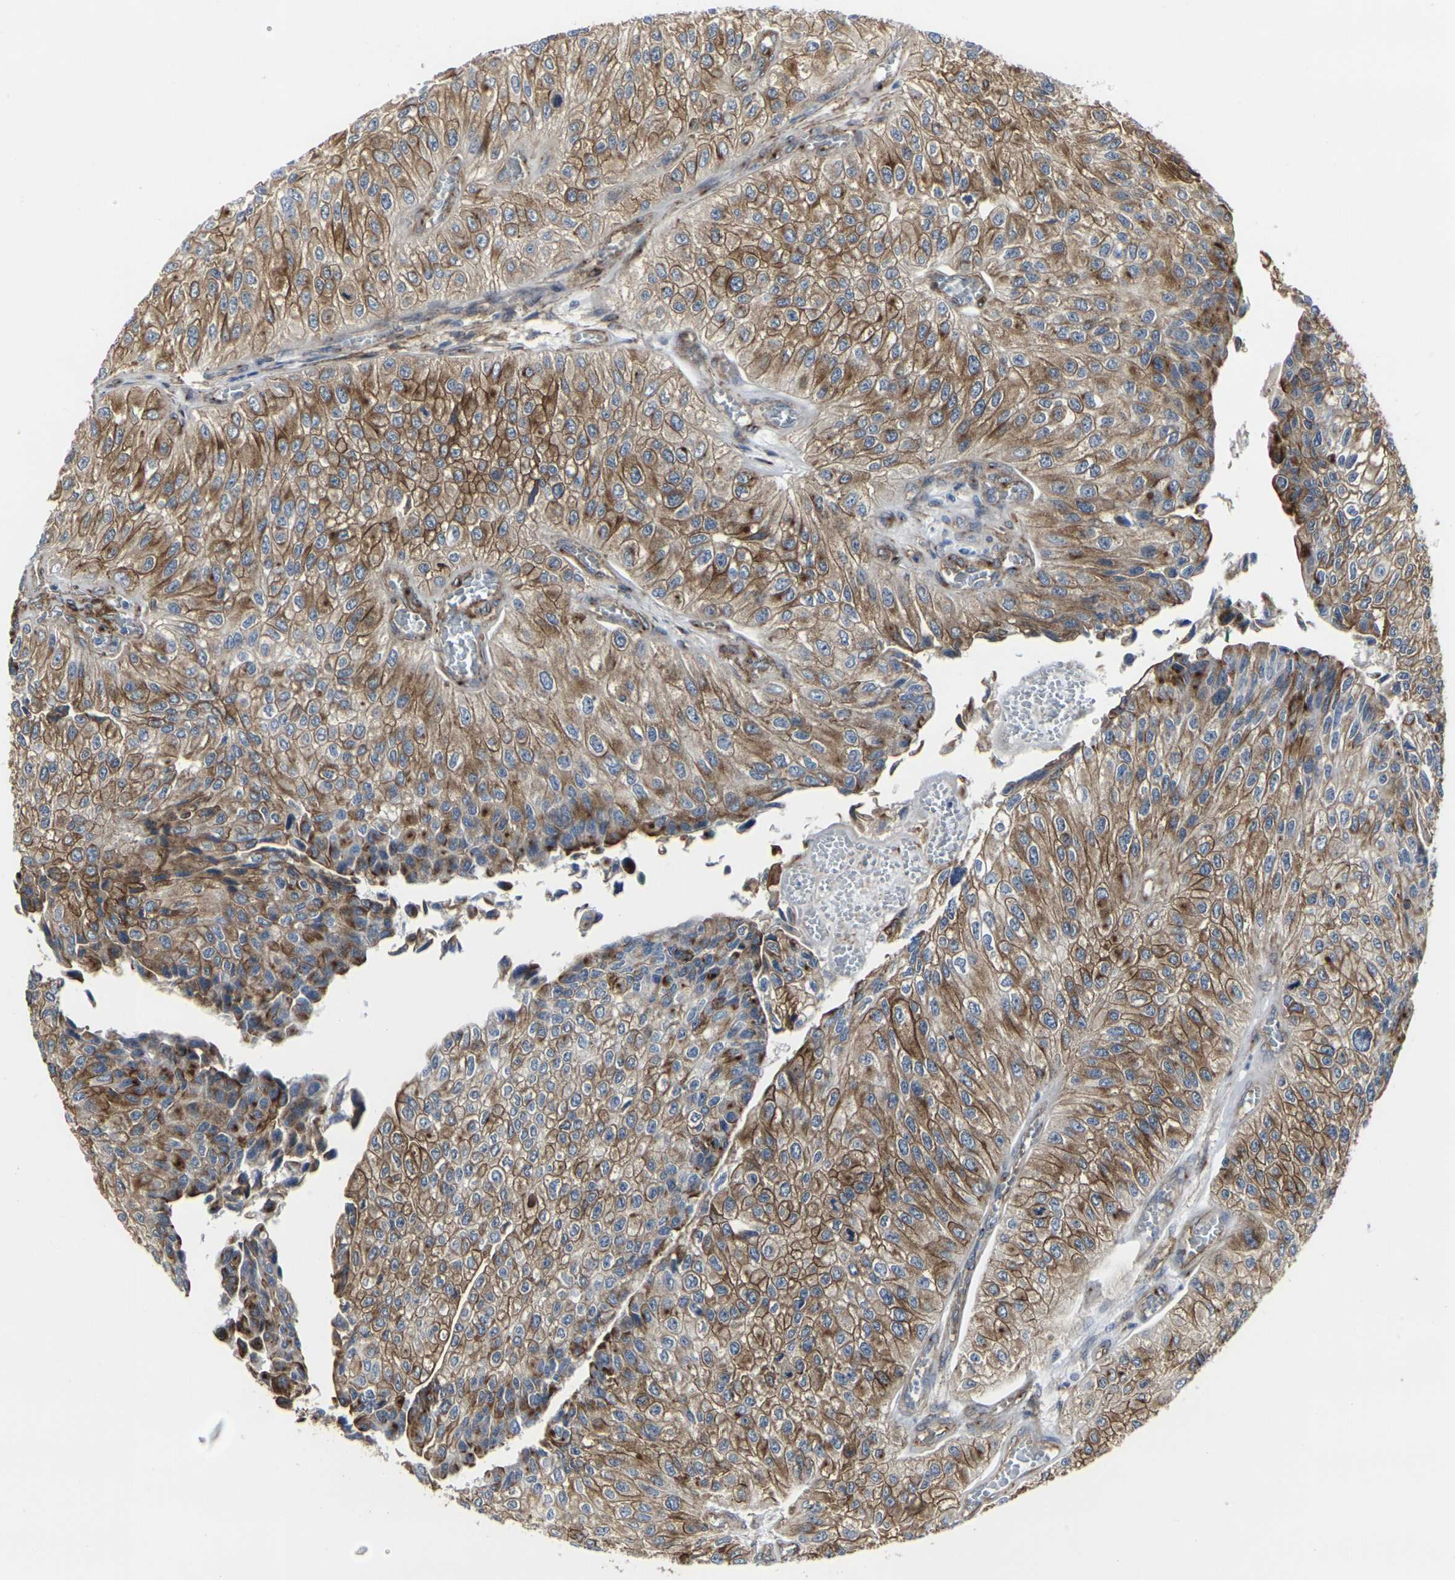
{"staining": {"intensity": "moderate", "quantity": ">75%", "location": "cytoplasmic/membranous"}, "tissue": "urothelial cancer", "cell_type": "Tumor cells", "image_type": "cancer", "snomed": [{"axis": "morphology", "description": "Urothelial carcinoma, High grade"}, {"axis": "topography", "description": "Kidney"}, {"axis": "topography", "description": "Urinary bladder"}], "caption": "The micrograph shows immunohistochemical staining of high-grade urothelial carcinoma. There is moderate cytoplasmic/membranous expression is appreciated in about >75% of tumor cells.", "gene": "MYOF", "patient": {"sex": "male", "age": 77}}